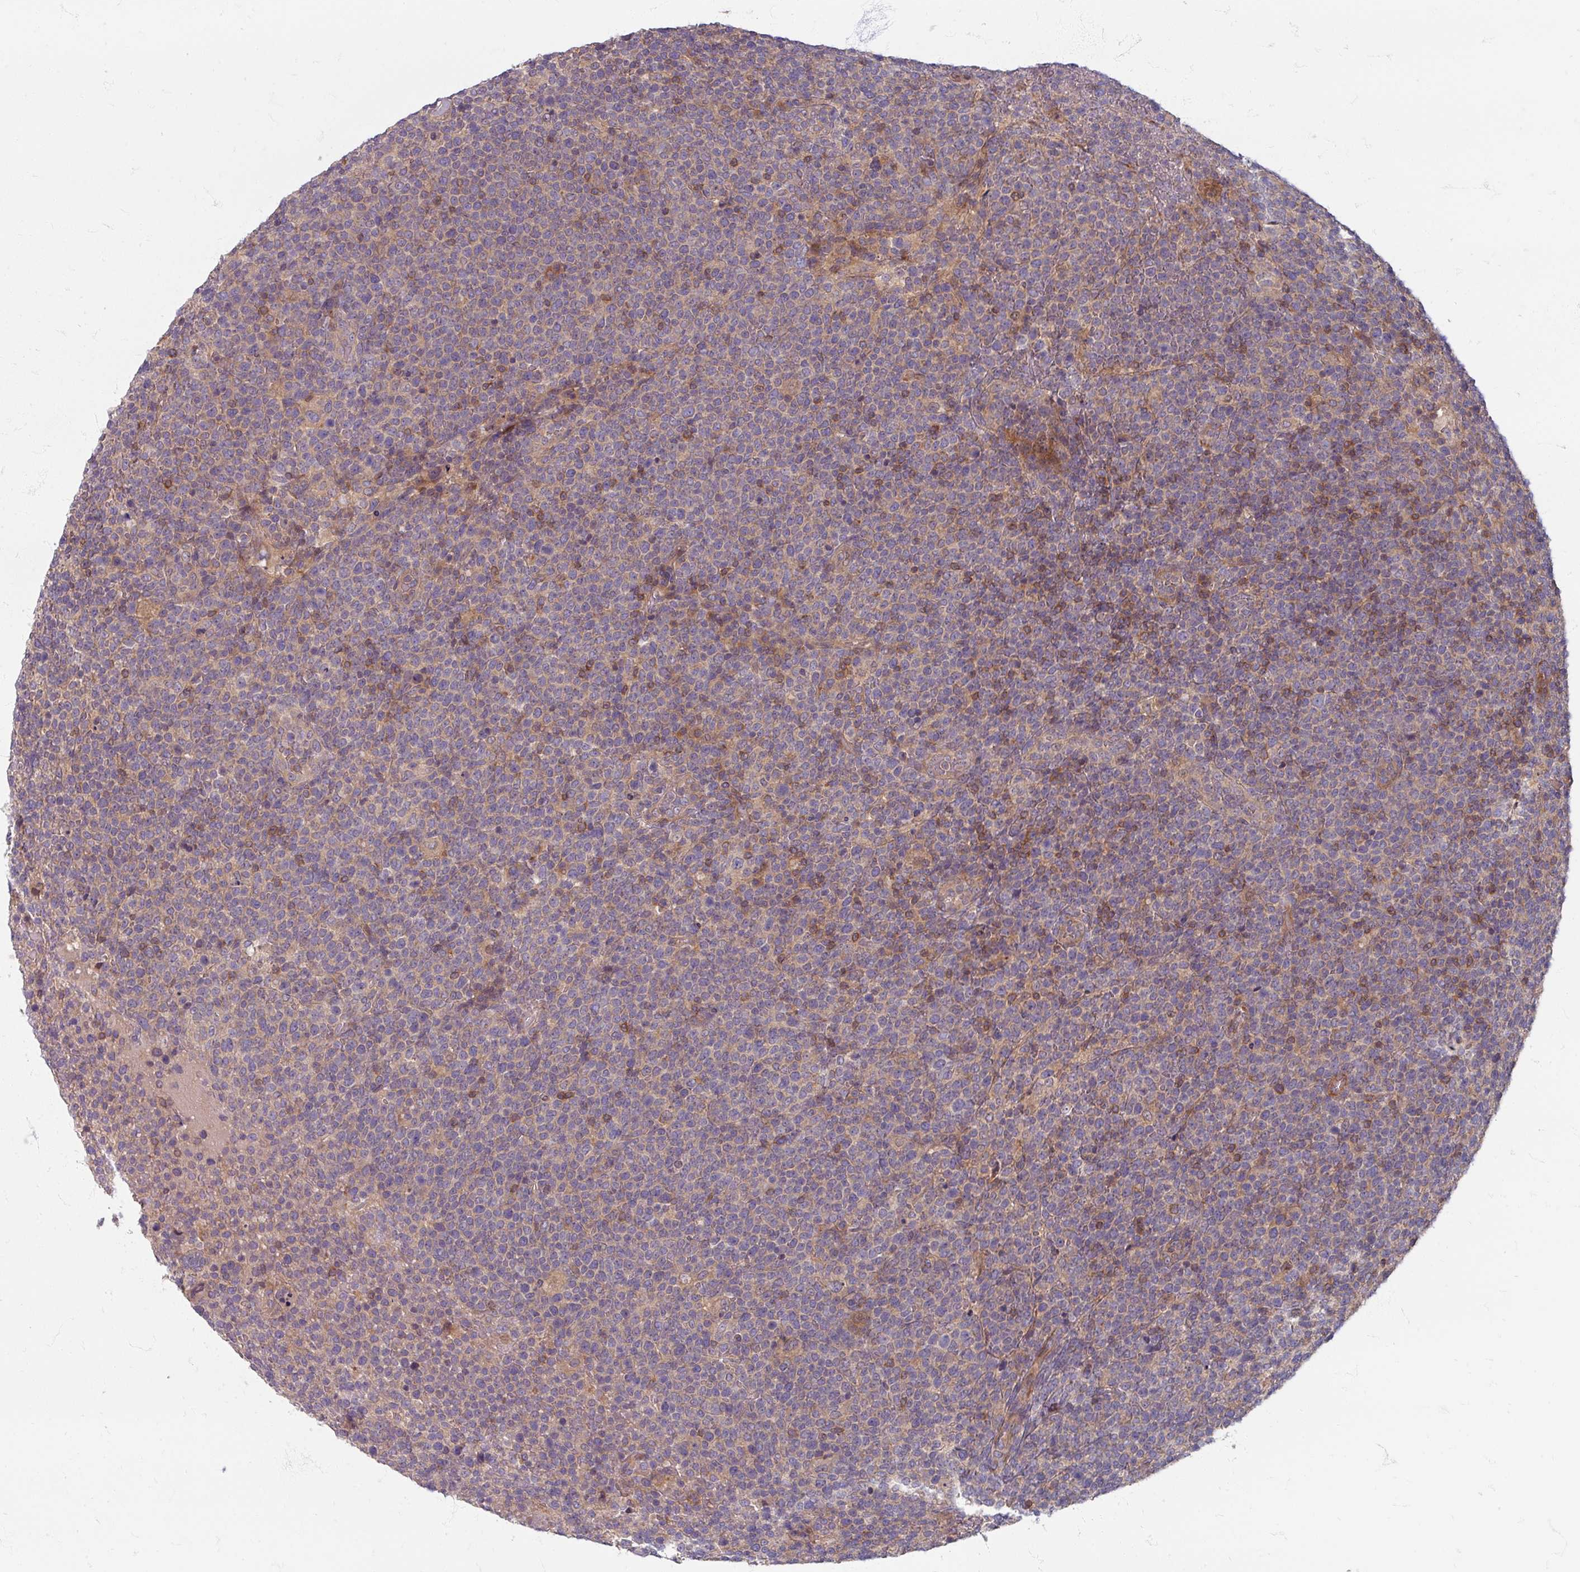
{"staining": {"intensity": "weak", "quantity": "<25%", "location": "cytoplasmic/membranous"}, "tissue": "lymphoma", "cell_type": "Tumor cells", "image_type": "cancer", "snomed": [{"axis": "morphology", "description": "Malignant lymphoma, non-Hodgkin's type, High grade"}, {"axis": "topography", "description": "Lymph node"}], "caption": "Immunohistochemistry of malignant lymphoma, non-Hodgkin's type (high-grade) reveals no staining in tumor cells.", "gene": "STAM", "patient": {"sex": "male", "age": 61}}